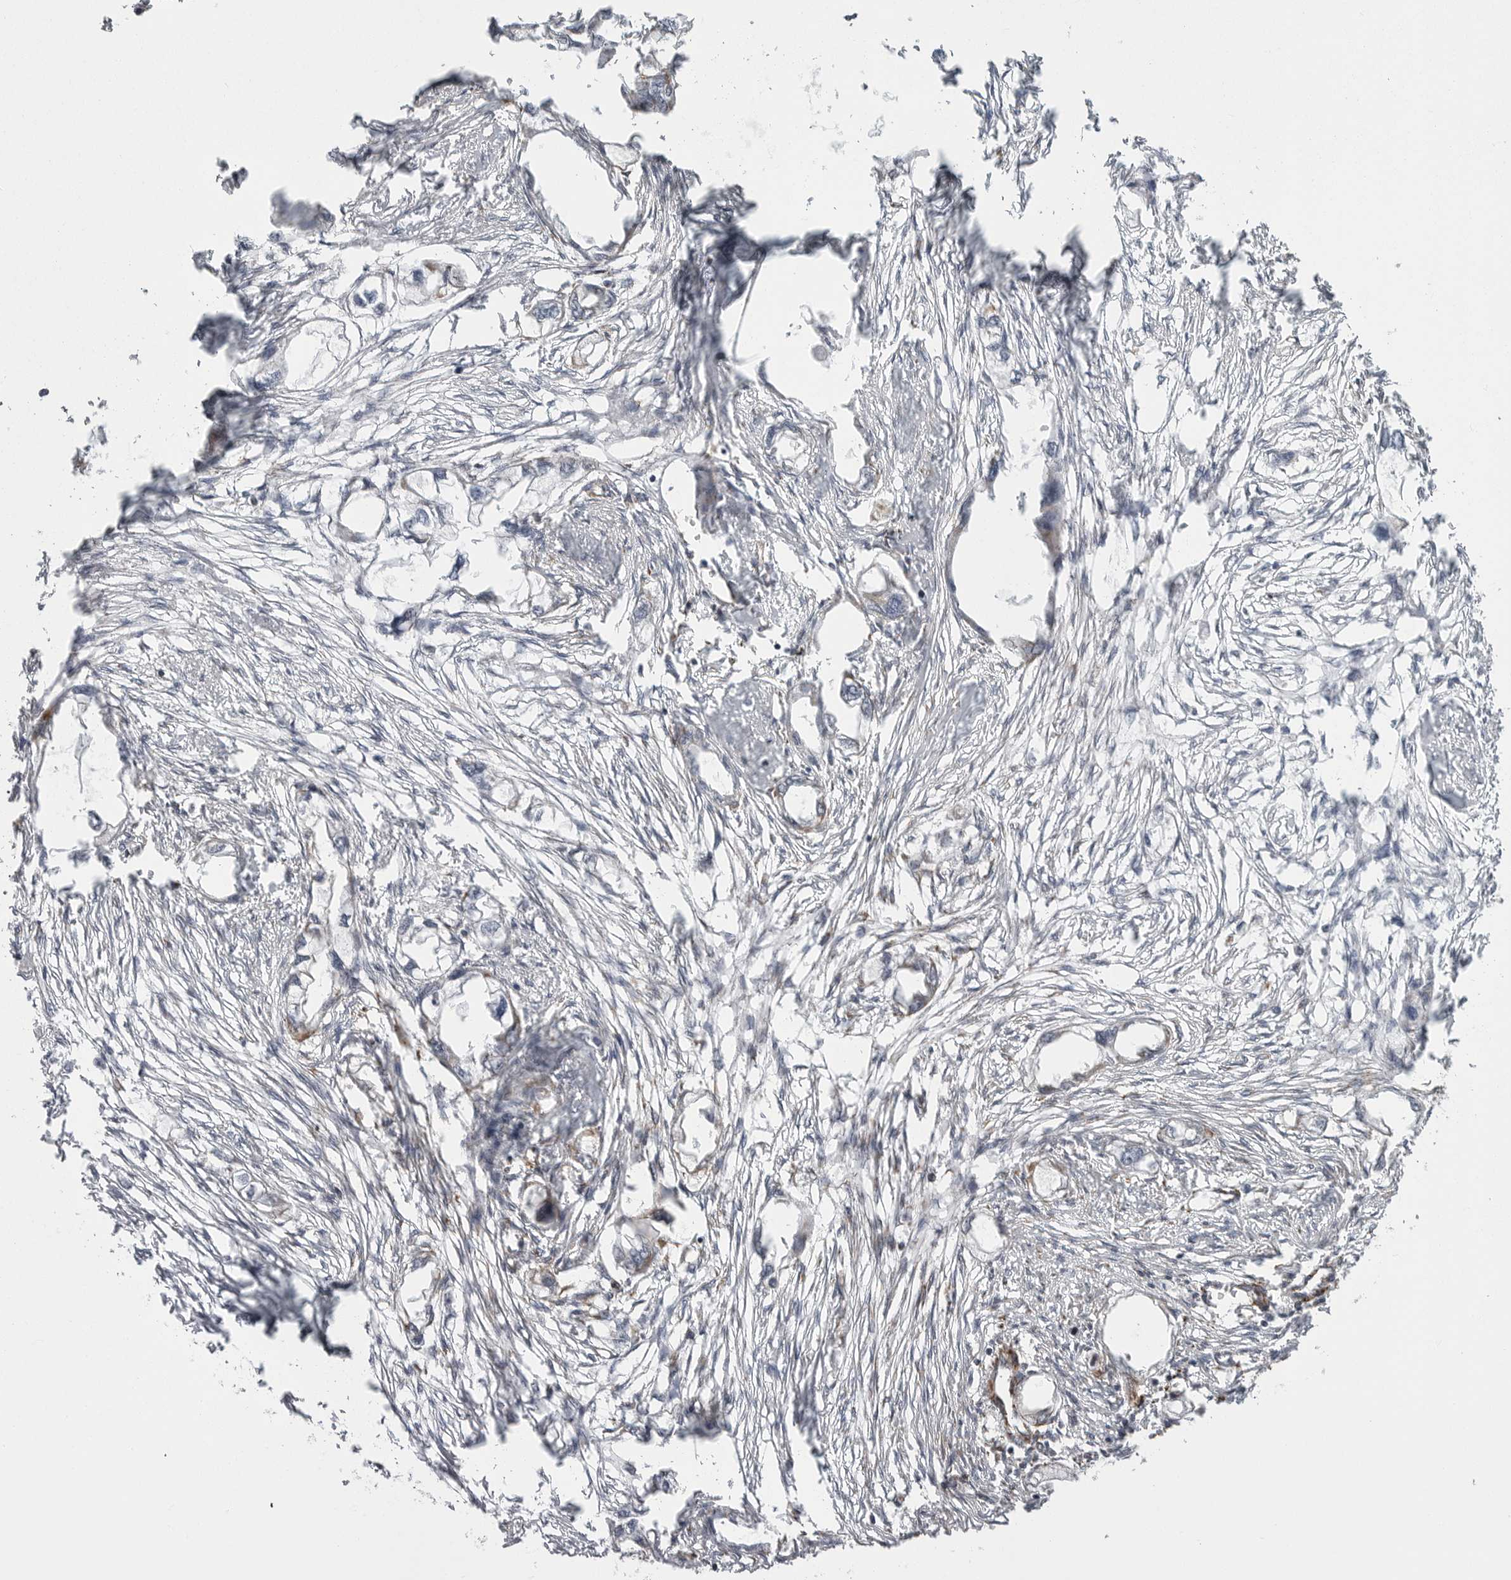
{"staining": {"intensity": "moderate", "quantity": "<25%", "location": "cytoplasmic/membranous"}, "tissue": "endometrial cancer", "cell_type": "Tumor cells", "image_type": "cancer", "snomed": [{"axis": "morphology", "description": "Adenocarcinoma, NOS"}, {"axis": "morphology", "description": "Adenocarcinoma, metastatic, NOS"}, {"axis": "topography", "description": "Adipose tissue"}, {"axis": "topography", "description": "Endometrium"}], "caption": "Protein staining of endometrial cancer (adenocarcinoma) tissue demonstrates moderate cytoplasmic/membranous staining in about <25% of tumor cells.", "gene": "FH", "patient": {"sex": "female", "age": 67}}